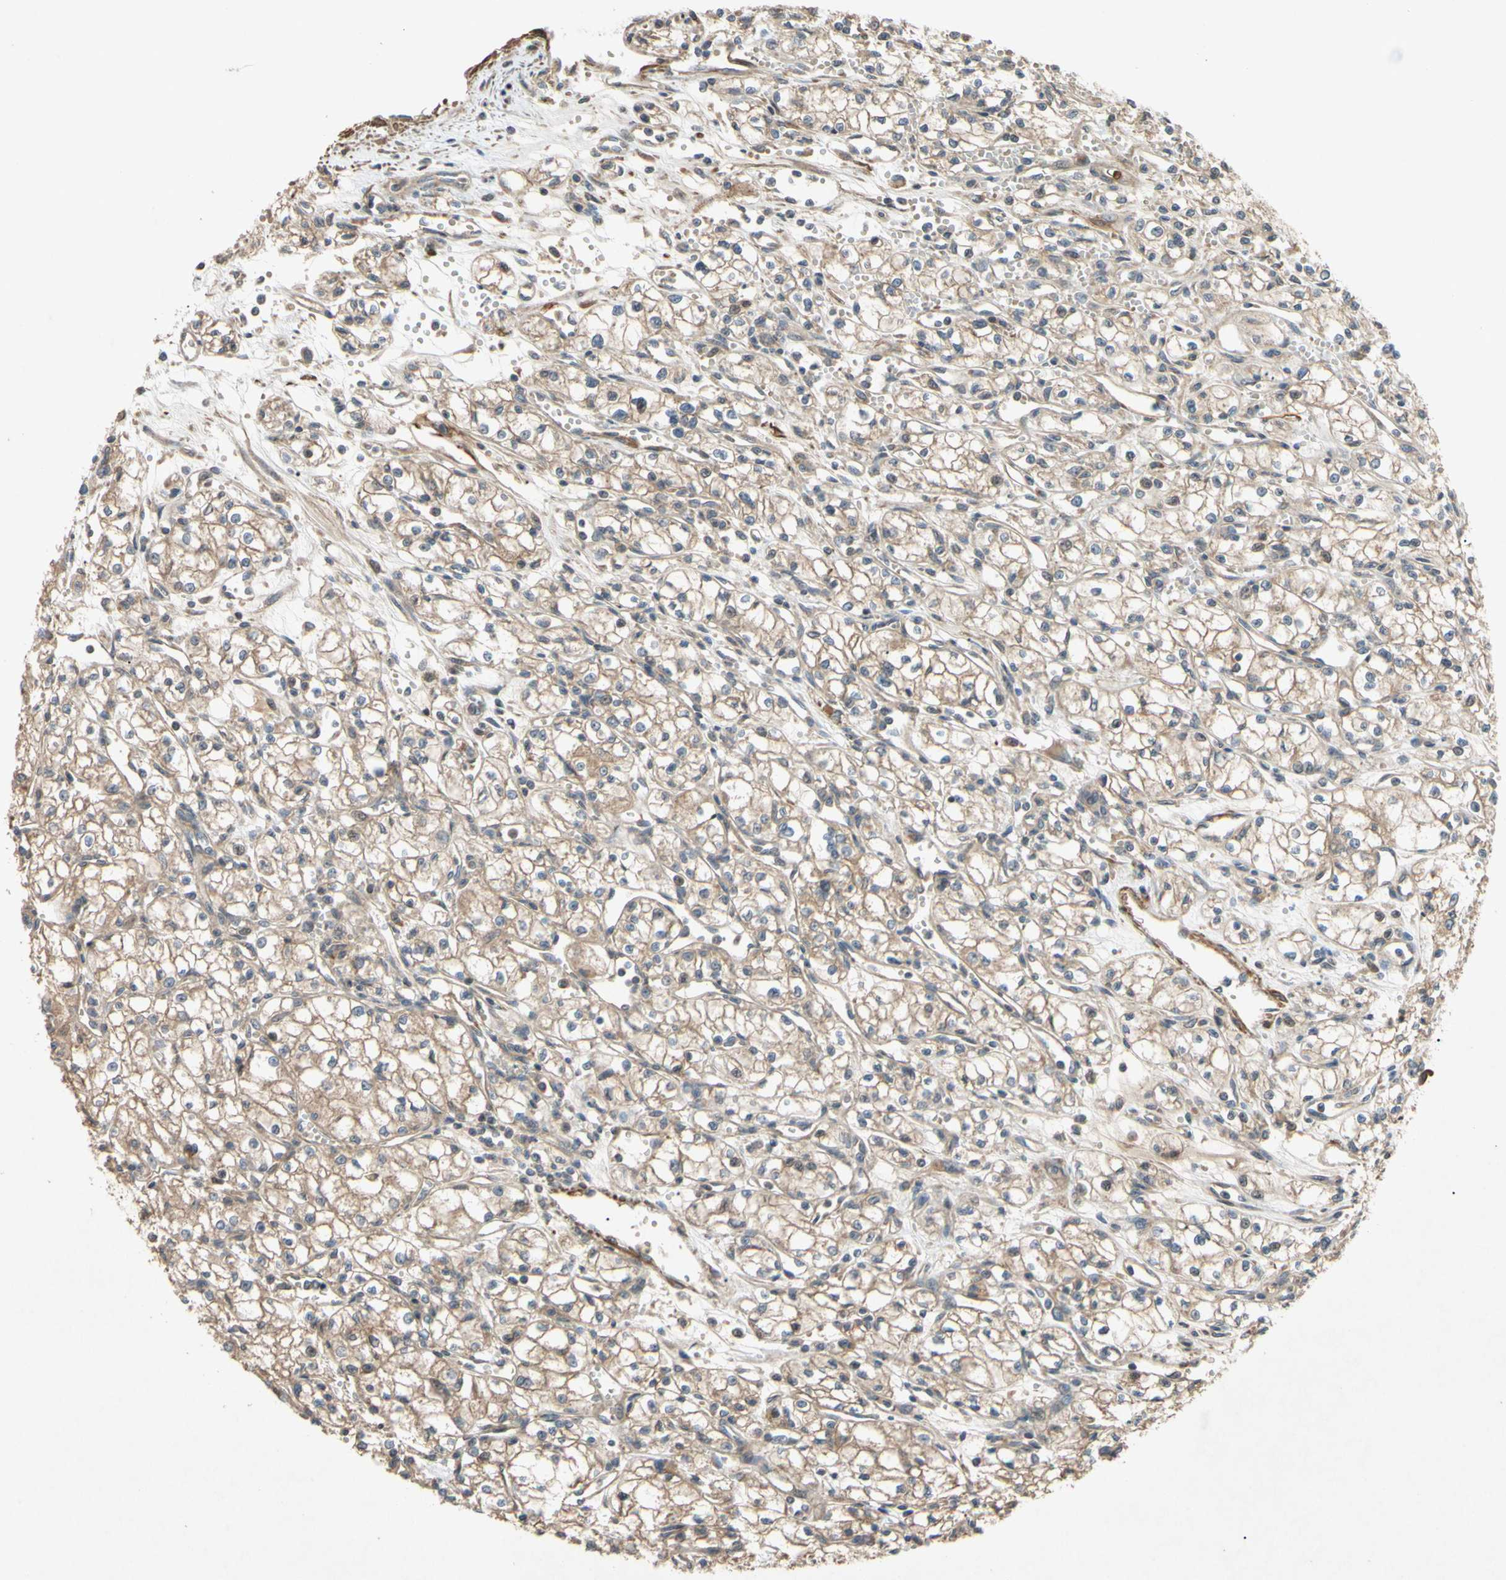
{"staining": {"intensity": "moderate", "quantity": ">75%", "location": "cytoplasmic/membranous"}, "tissue": "renal cancer", "cell_type": "Tumor cells", "image_type": "cancer", "snomed": [{"axis": "morphology", "description": "Normal tissue, NOS"}, {"axis": "morphology", "description": "Adenocarcinoma, NOS"}, {"axis": "topography", "description": "Kidney"}], "caption": "Tumor cells reveal medium levels of moderate cytoplasmic/membranous positivity in approximately >75% of cells in human renal cancer.", "gene": "PARD6A", "patient": {"sex": "male", "age": 59}}